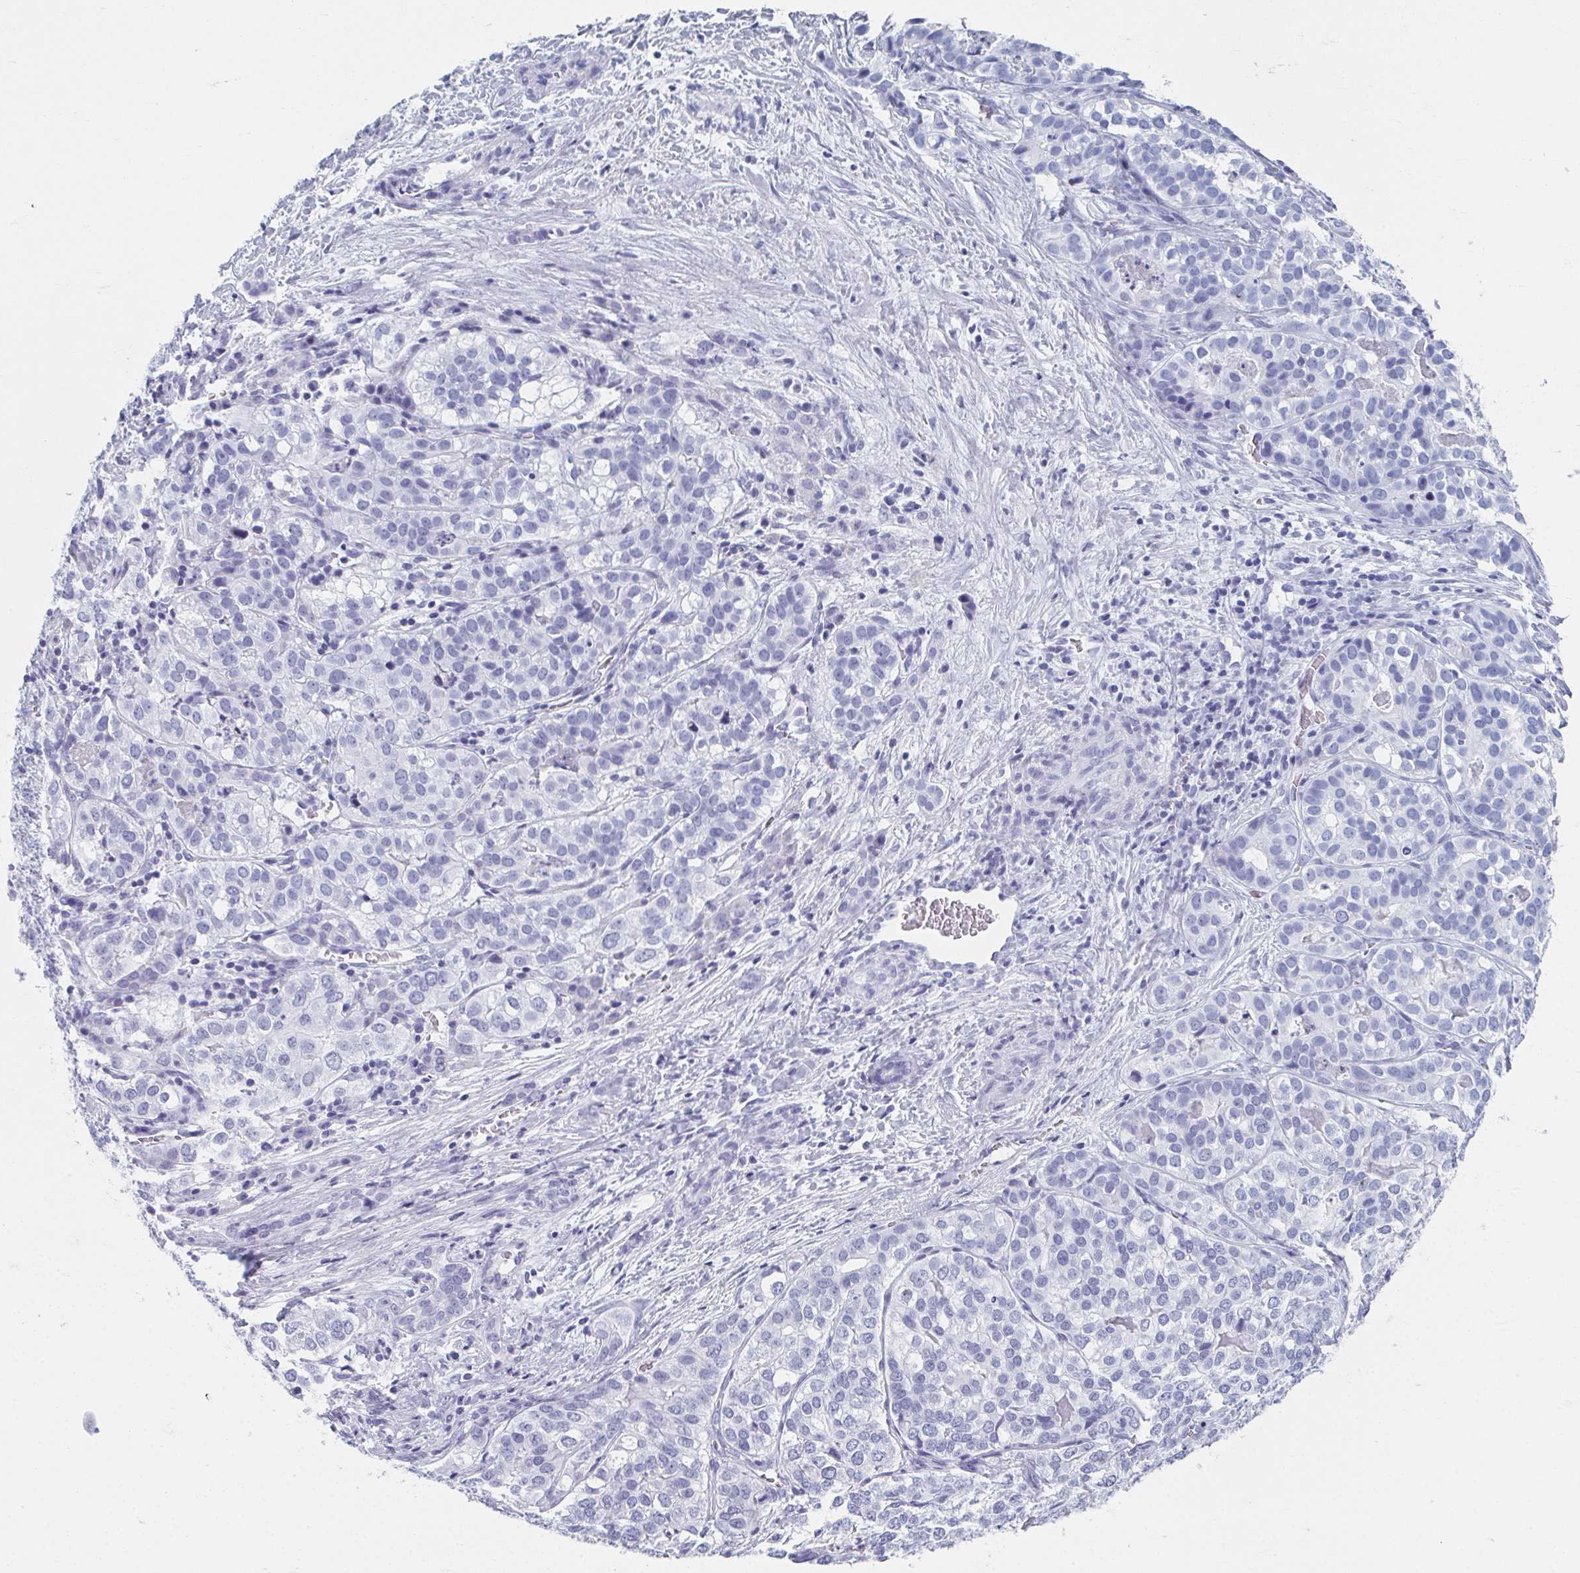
{"staining": {"intensity": "negative", "quantity": "none", "location": "none"}, "tissue": "liver cancer", "cell_type": "Tumor cells", "image_type": "cancer", "snomed": [{"axis": "morphology", "description": "Cholangiocarcinoma"}, {"axis": "topography", "description": "Liver"}], "caption": "Liver cancer (cholangiocarcinoma) was stained to show a protein in brown. There is no significant positivity in tumor cells.", "gene": "GHRL", "patient": {"sex": "male", "age": 56}}